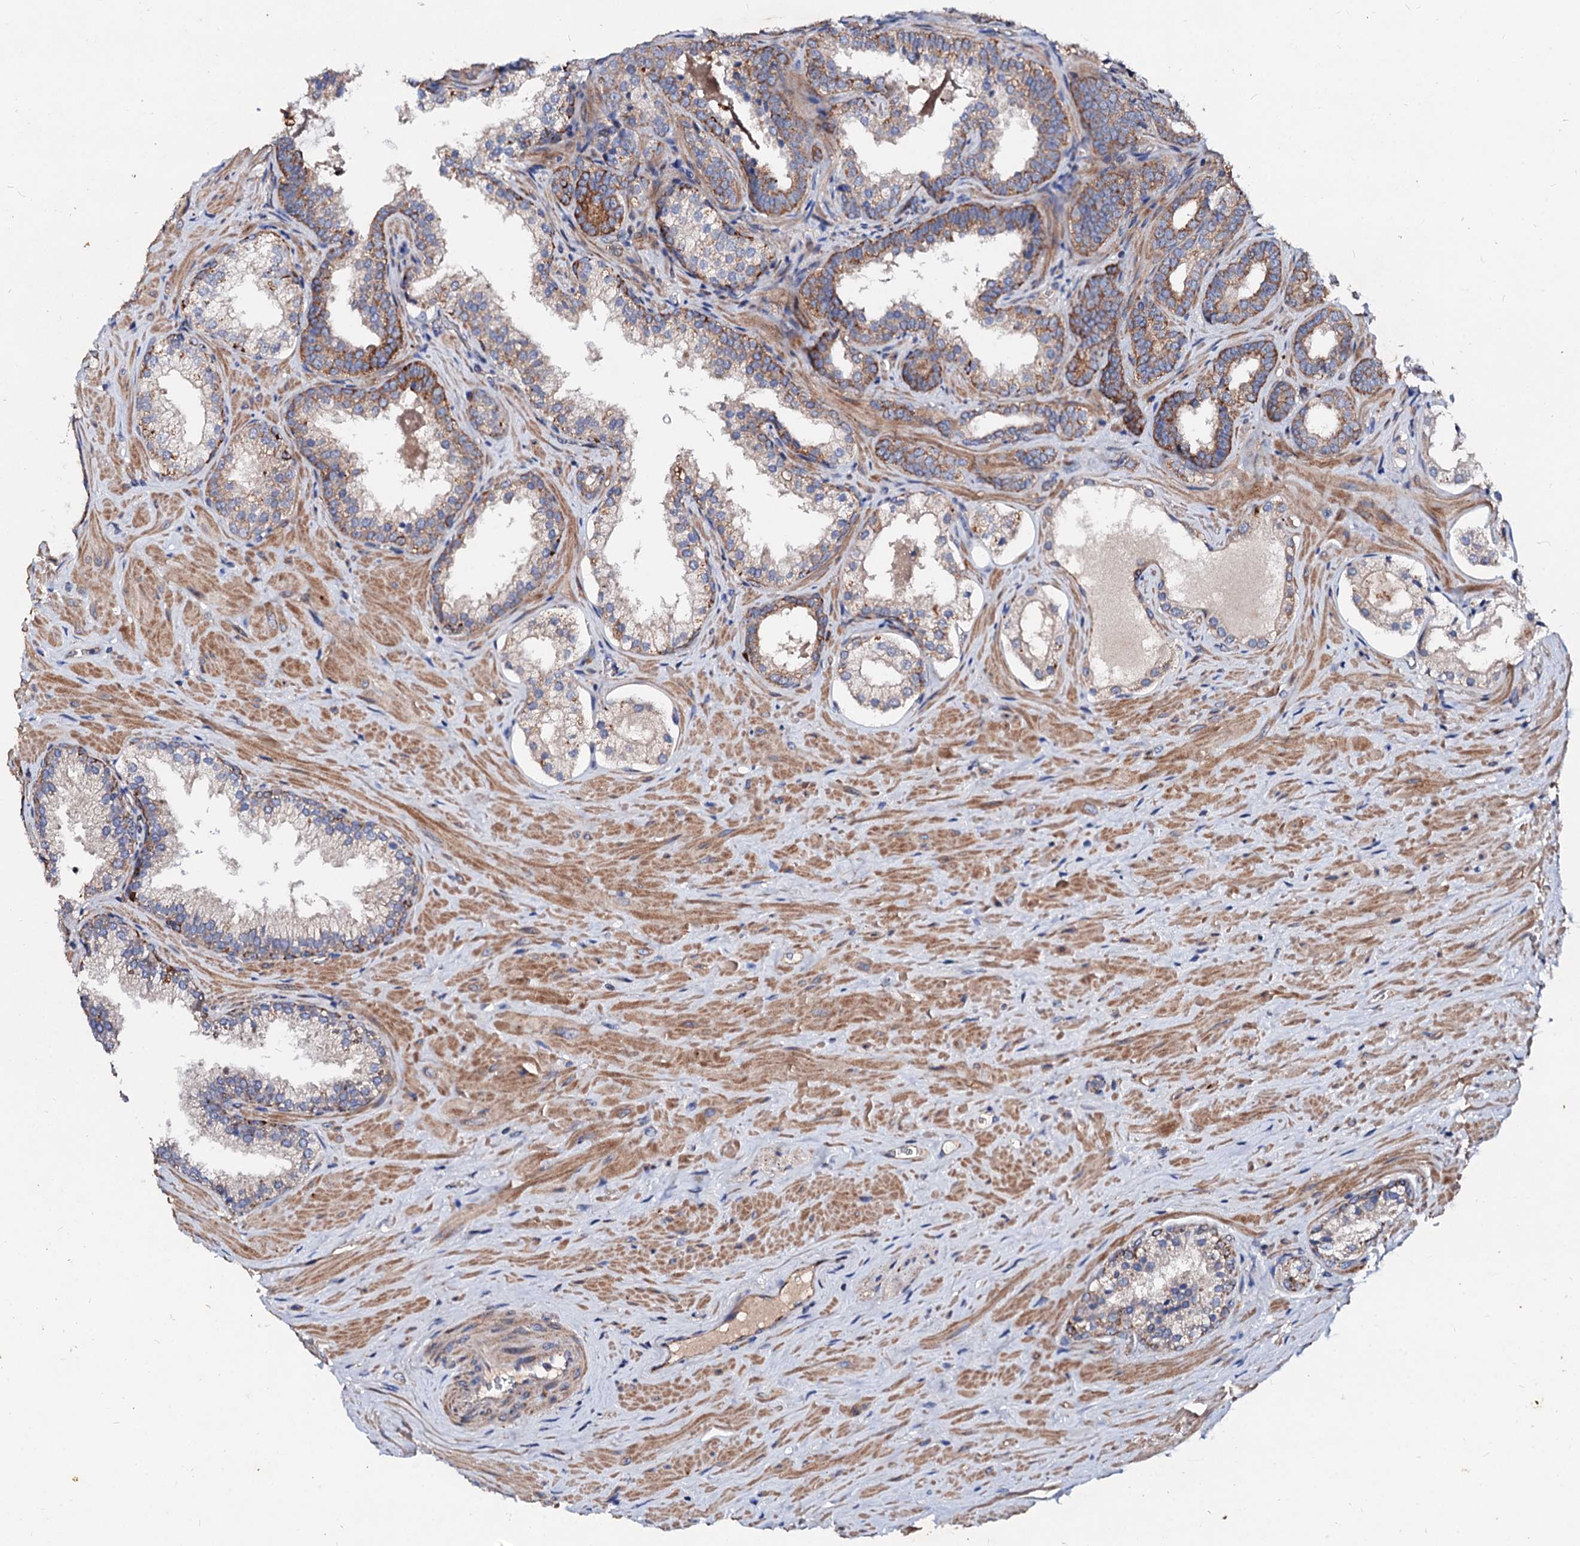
{"staining": {"intensity": "moderate", "quantity": "<25%", "location": "cytoplasmic/membranous"}, "tissue": "prostate cancer", "cell_type": "Tumor cells", "image_type": "cancer", "snomed": [{"axis": "morphology", "description": "Adenocarcinoma, High grade"}, {"axis": "topography", "description": "Prostate"}], "caption": "A brown stain highlights moderate cytoplasmic/membranous expression of a protein in human prostate cancer (high-grade adenocarcinoma) tumor cells.", "gene": "FIBIN", "patient": {"sex": "male", "age": 64}}